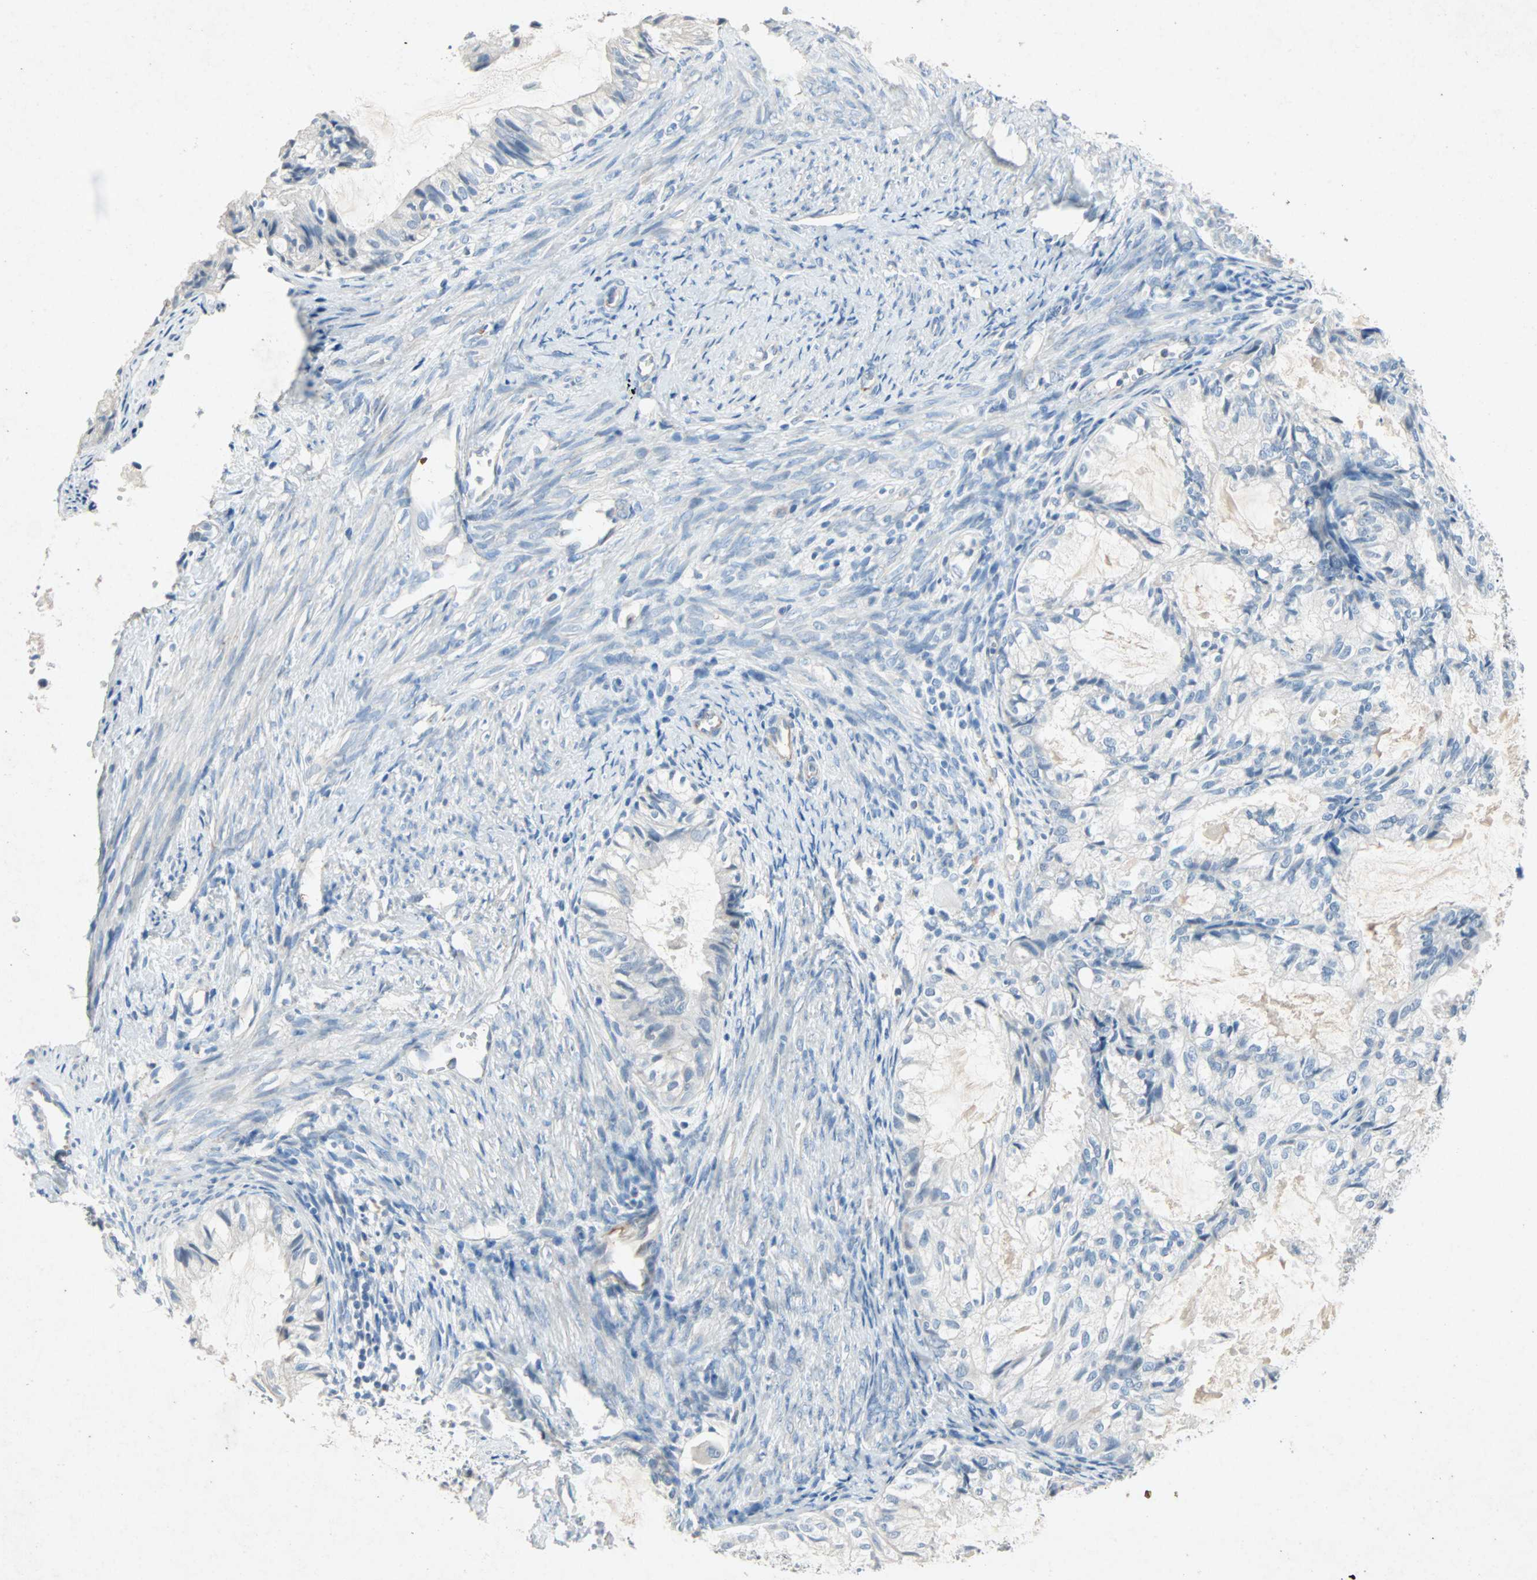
{"staining": {"intensity": "negative", "quantity": "none", "location": "none"}, "tissue": "cervical cancer", "cell_type": "Tumor cells", "image_type": "cancer", "snomed": [{"axis": "morphology", "description": "Normal tissue, NOS"}, {"axis": "morphology", "description": "Adenocarcinoma, NOS"}, {"axis": "topography", "description": "Cervix"}, {"axis": "topography", "description": "Endometrium"}], "caption": "IHC micrograph of human cervical cancer (adenocarcinoma) stained for a protein (brown), which reveals no positivity in tumor cells.", "gene": "PCDHB2", "patient": {"sex": "female", "age": 86}}